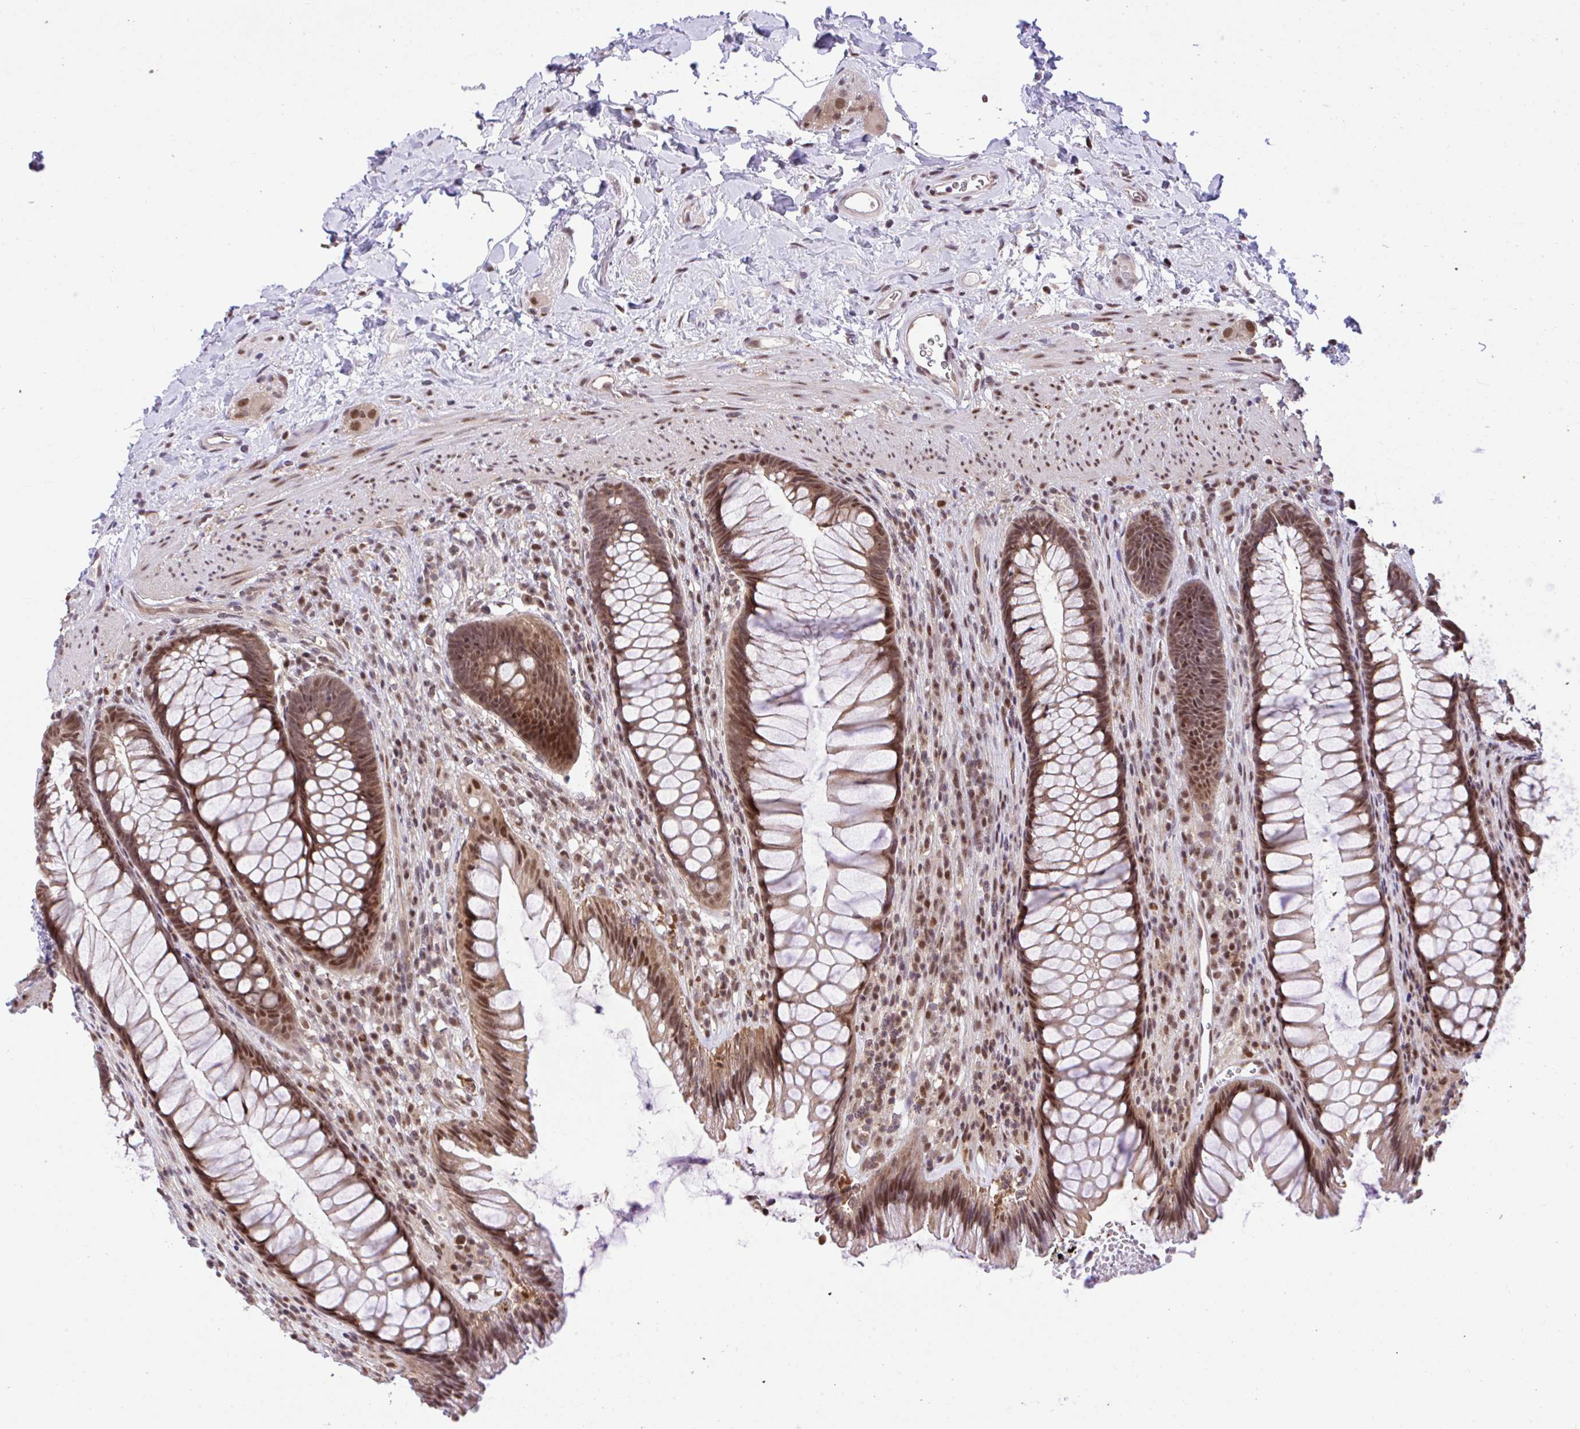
{"staining": {"intensity": "moderate", "quantity": ">75%", "location": "cytoplasmic/membranous,nuclear"}, "tissue": "rectum", "cell_type": "Glandular cells", "image_type": "normal", "snomed": [{"axis": "morphology", "description": "Normal tissue, NOS"}, {"axis": "topography", "description": "Rectum"}], "caption": "Benign rectum was stained to show a protein in brown. There is medium levels of moderate cytoplasmic/membranous,nuclear expression in about >75% of glandular cells. (Brightfield microscopy of DAB IHC at high magnification).", "gene": "GLIS3", "patient": {"sex": "male", "age": 53}}